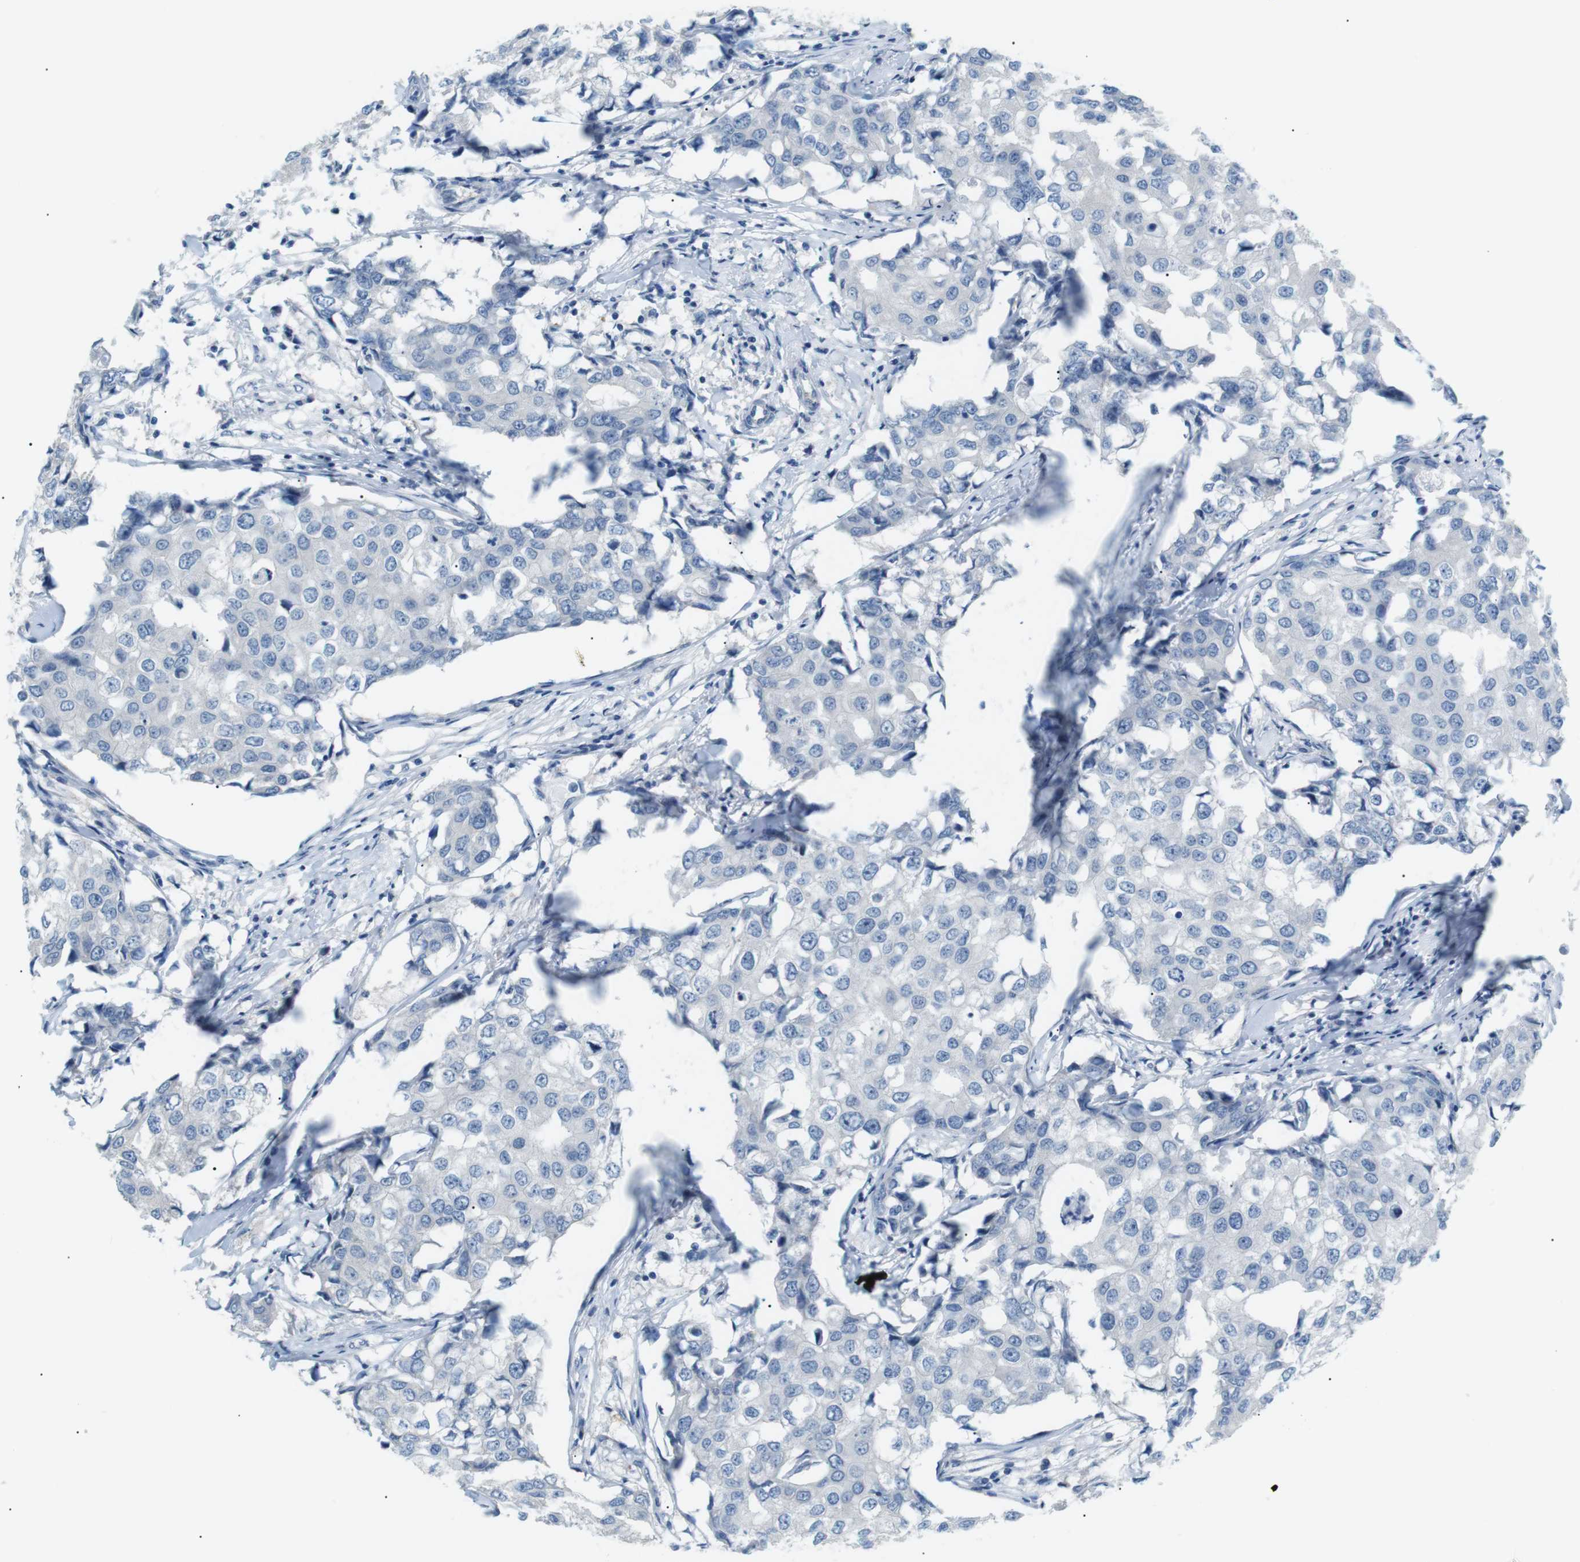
{"staining": {"intensity": "negative", "quantity": "none", "location": "none"}, "tissue": "breast cancer", "cell_type": "Tumor cells", "image_type": "cancer", "snomed": [{"axis": "morphology", "description": "Duct carcinoma"}, {"axis": "topography", "description": "Breast"}], "caption": "DAB immunohistochemical staining of human breast infiltrating ductal carcinoma reveals no significant positivity in tumor cells.", "gene": "CDH26", "patient": {"sex": "female", "age": 27}}